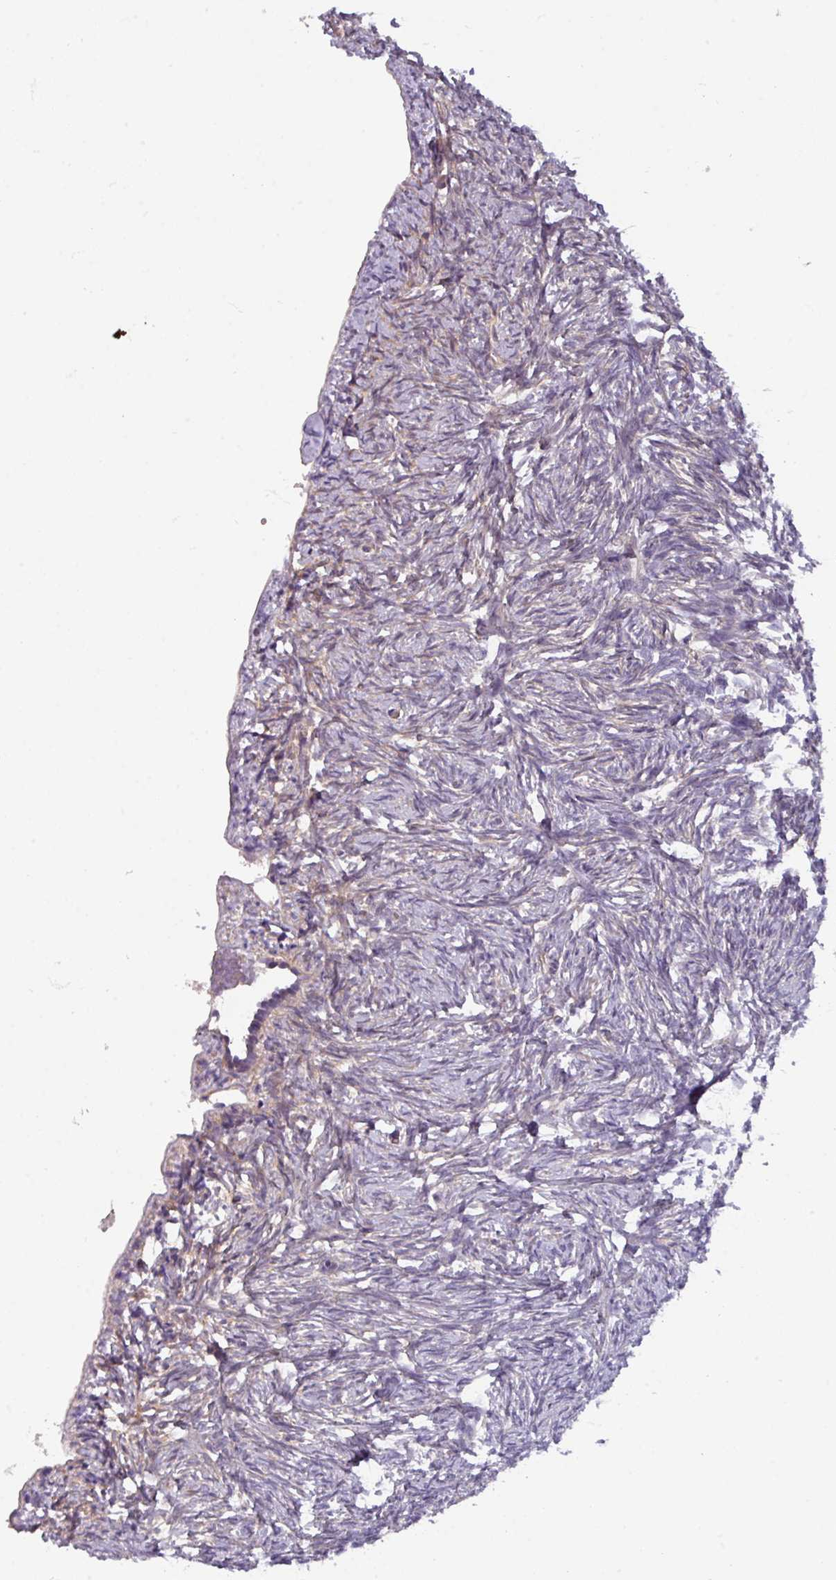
{"staining": {"intensity": "negative", "quantity": "none", "location": "none"}, "tissue": "ovary", "cell_type": "Follicle cells", "image_type": "normal", "snomed": [{"axis": "morphology", "description": "Normal tissue, NOS"}, {"axis": "topography", "description": "Ovary"}], "caption": "Ovary stained for a protein using IHC shows no positivity follicle cells.", "gene": "BUD23", "patient": {"sex": "female", "age": 51}}